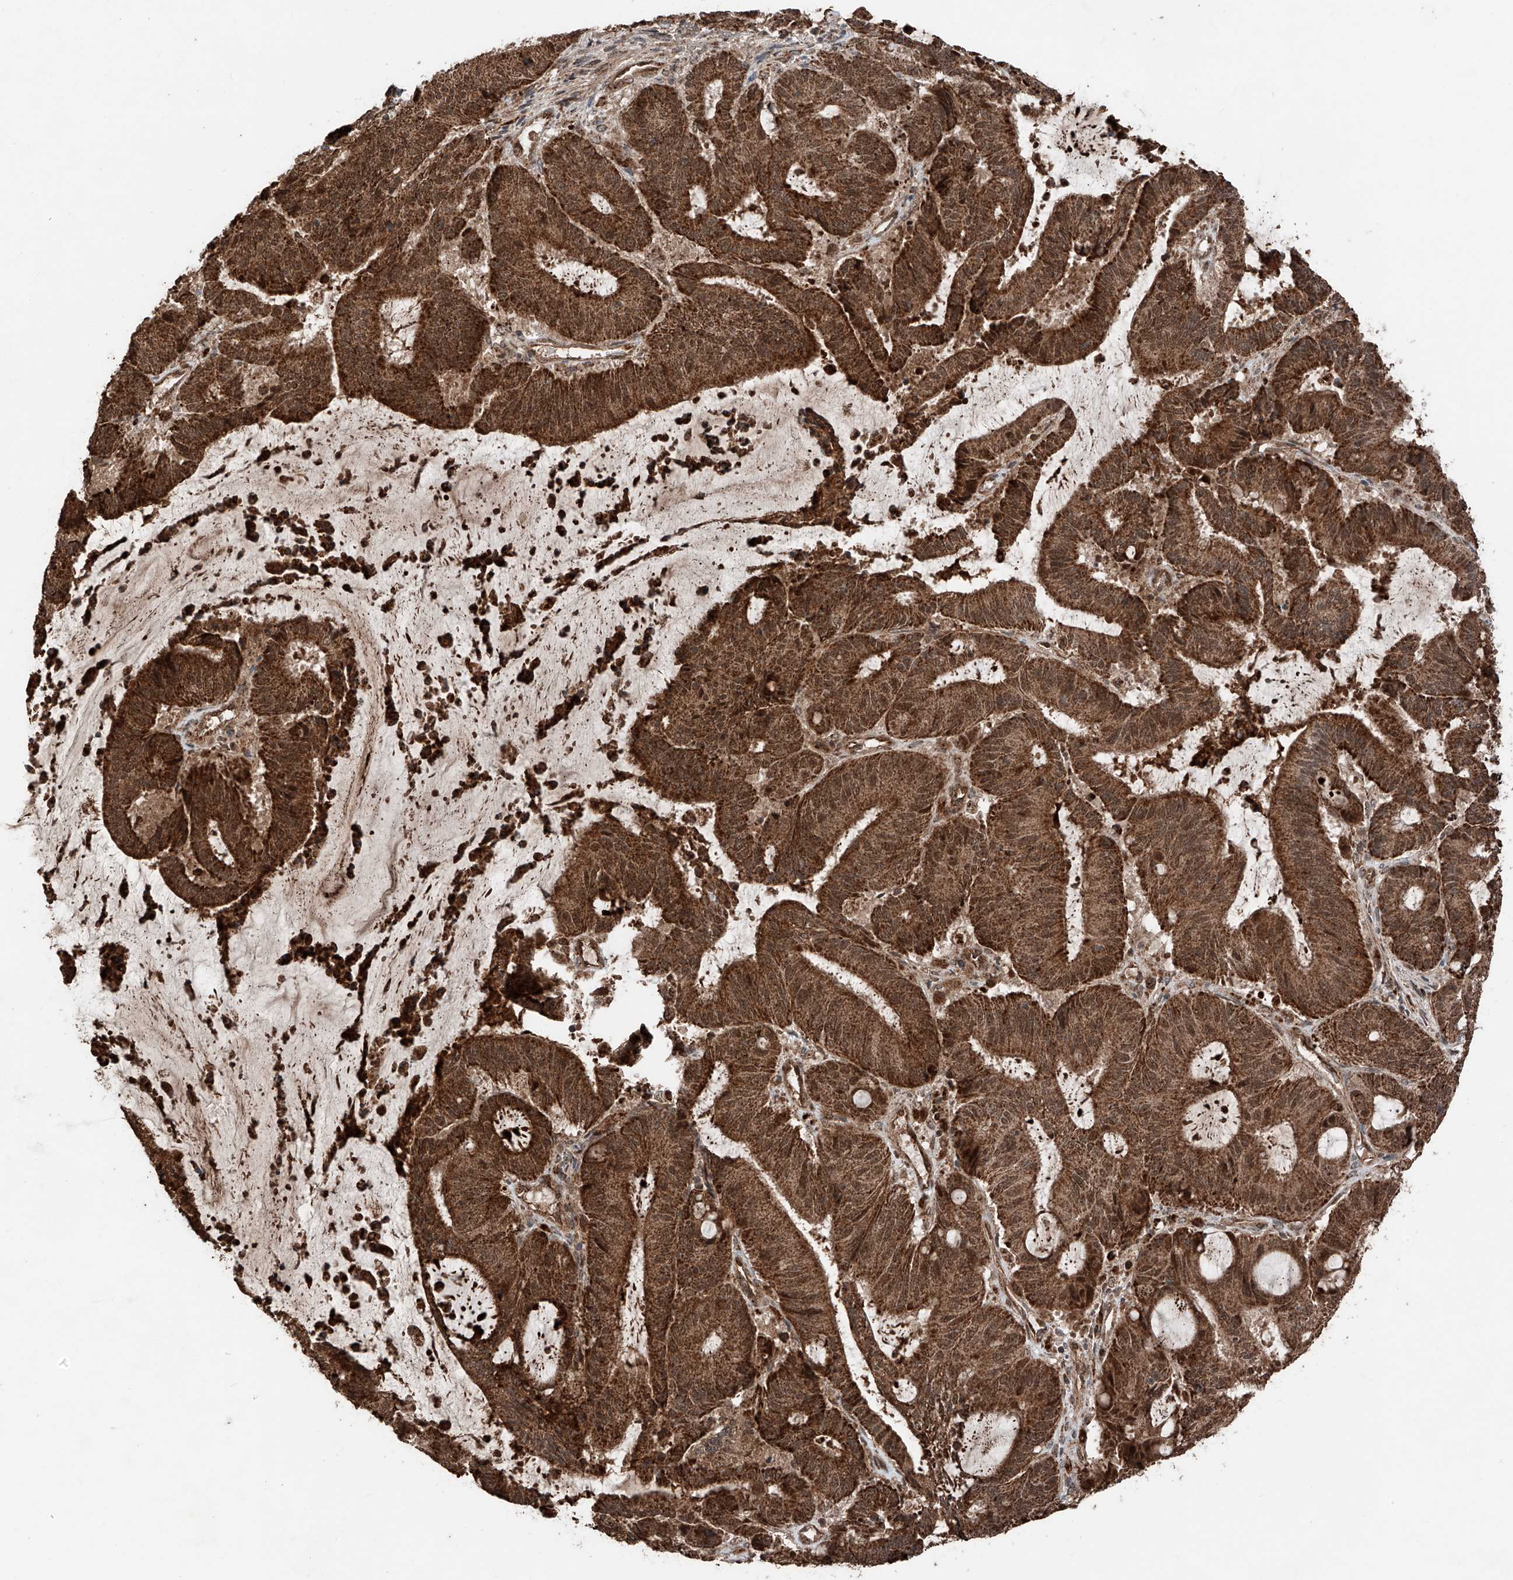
{"staining": {"intensity": "strong", "quantity": ">75%", "location": "cytoplasmic/membranous,nuclear"}, "tissue": "liver cancer", "cell_type": "Tumor cells", "image_type": "cancer", "snomed": [{"axis": "morphology", "description": "Normal tissue, NOS"}, {"axis": "morphology", "description": "Cholangiocarcinoma"}, {"axis": "topography", "description": "Liver"}, {"axis": "topography", "description": "Peripheral nerve tissue"}], "caption": "An immunohistochemistry (IHC) histopathology image of tumor tissue is shown. Protein staining in brown labels strong cytoplasmic/membranous and nuclear positivity in liver cancer within tumor cells.", "gene": "ZSCAN29", "patient": {"sex": "female", "age": 73}}